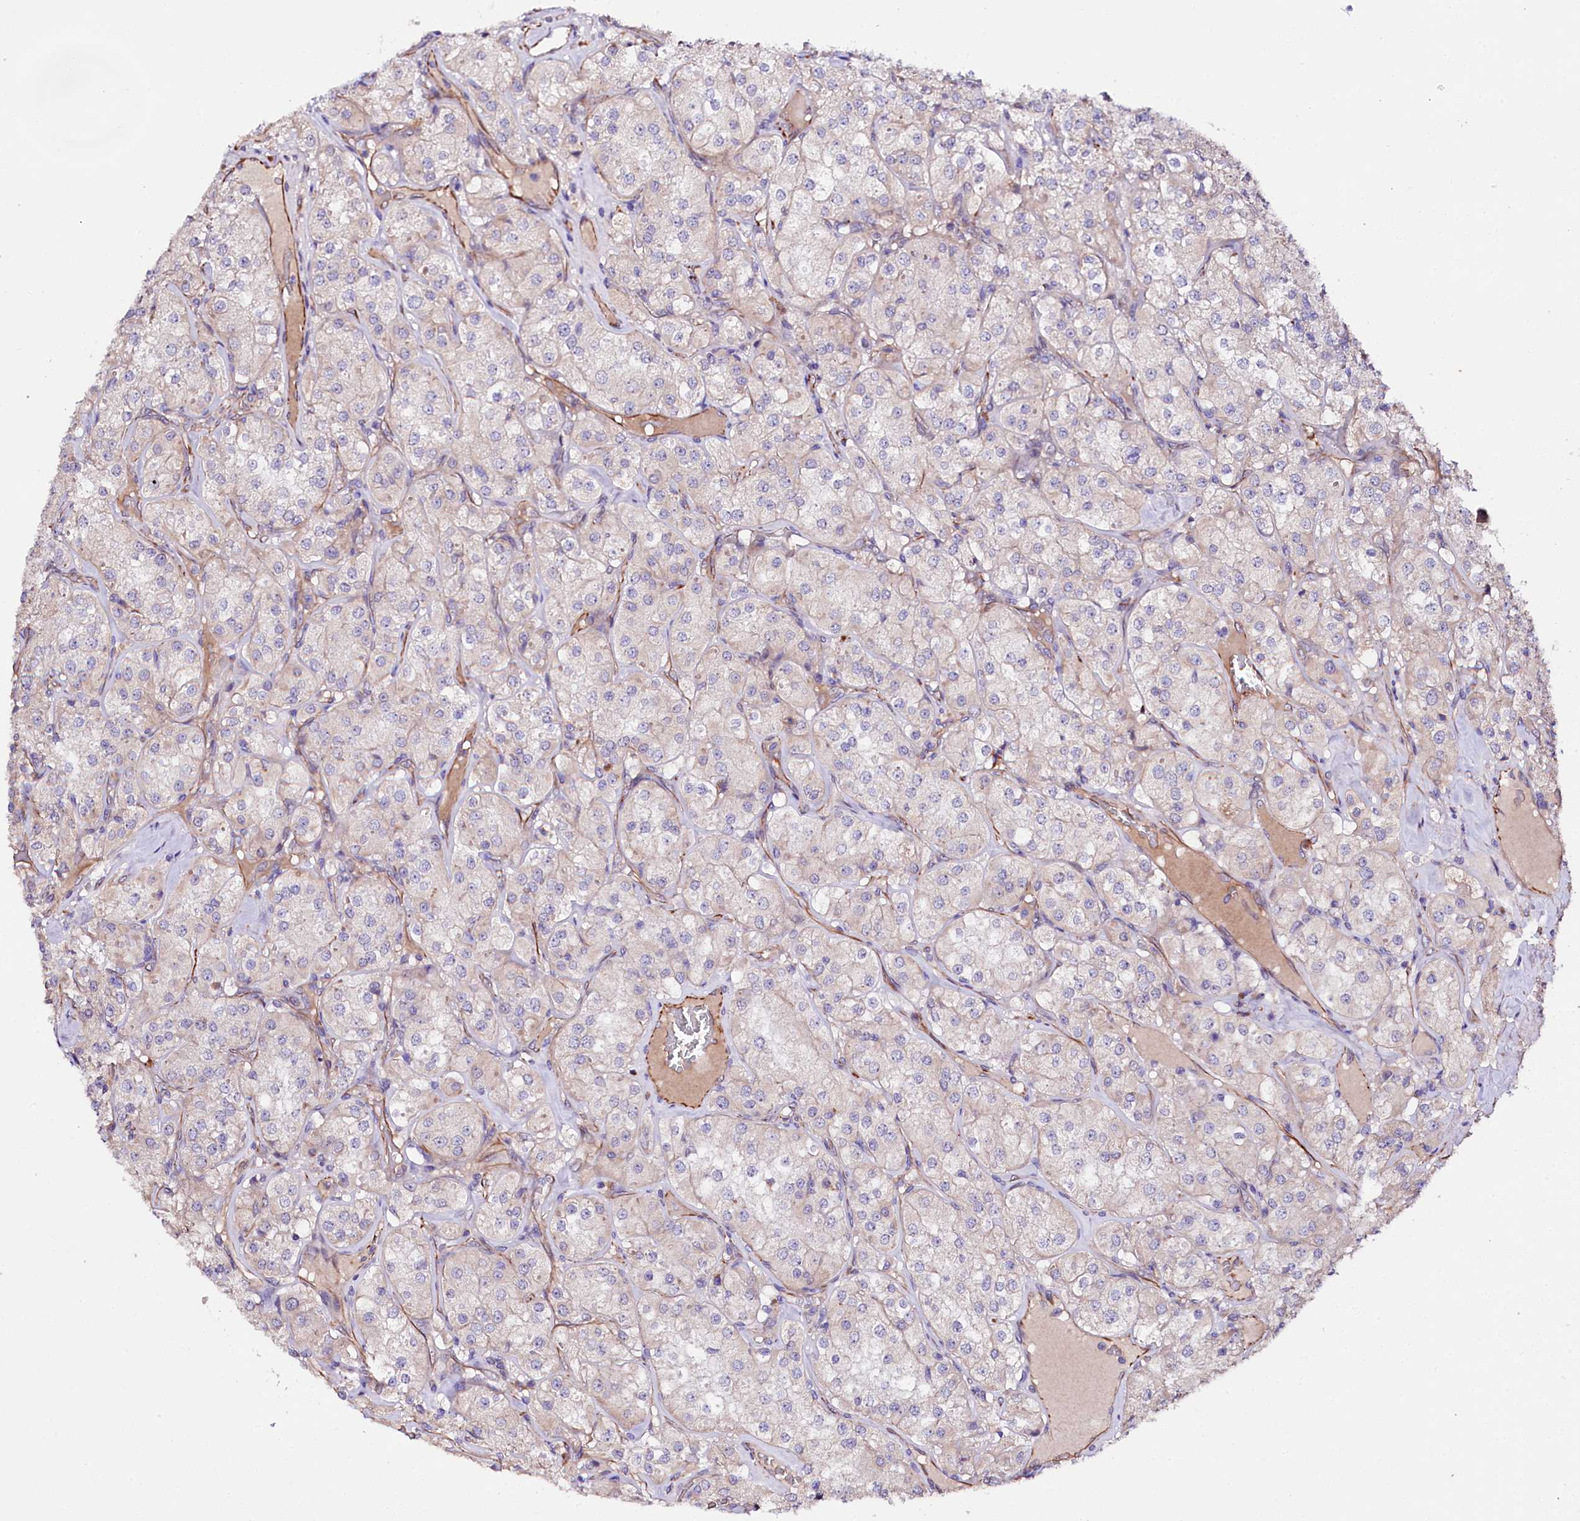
{"staining": {"intensity": "negative", "quantity": "none", "location": "none"}, "tissue": "renal cancer", "cell_type": "Tumor cells", "image_type": "cancer", "snomed": [{"axis": "morphology", "description": "Adenocarcinoma, NOS"}, {"axis": "topography", "description": "Kidney"}], "caption": "Human adenocarcinoma (renal) stained for a protein using immunohistochemistry exhibits no staining in tumor cells.", "gene": "TTC12", "patient": {"sex": "male", "age": 77}}